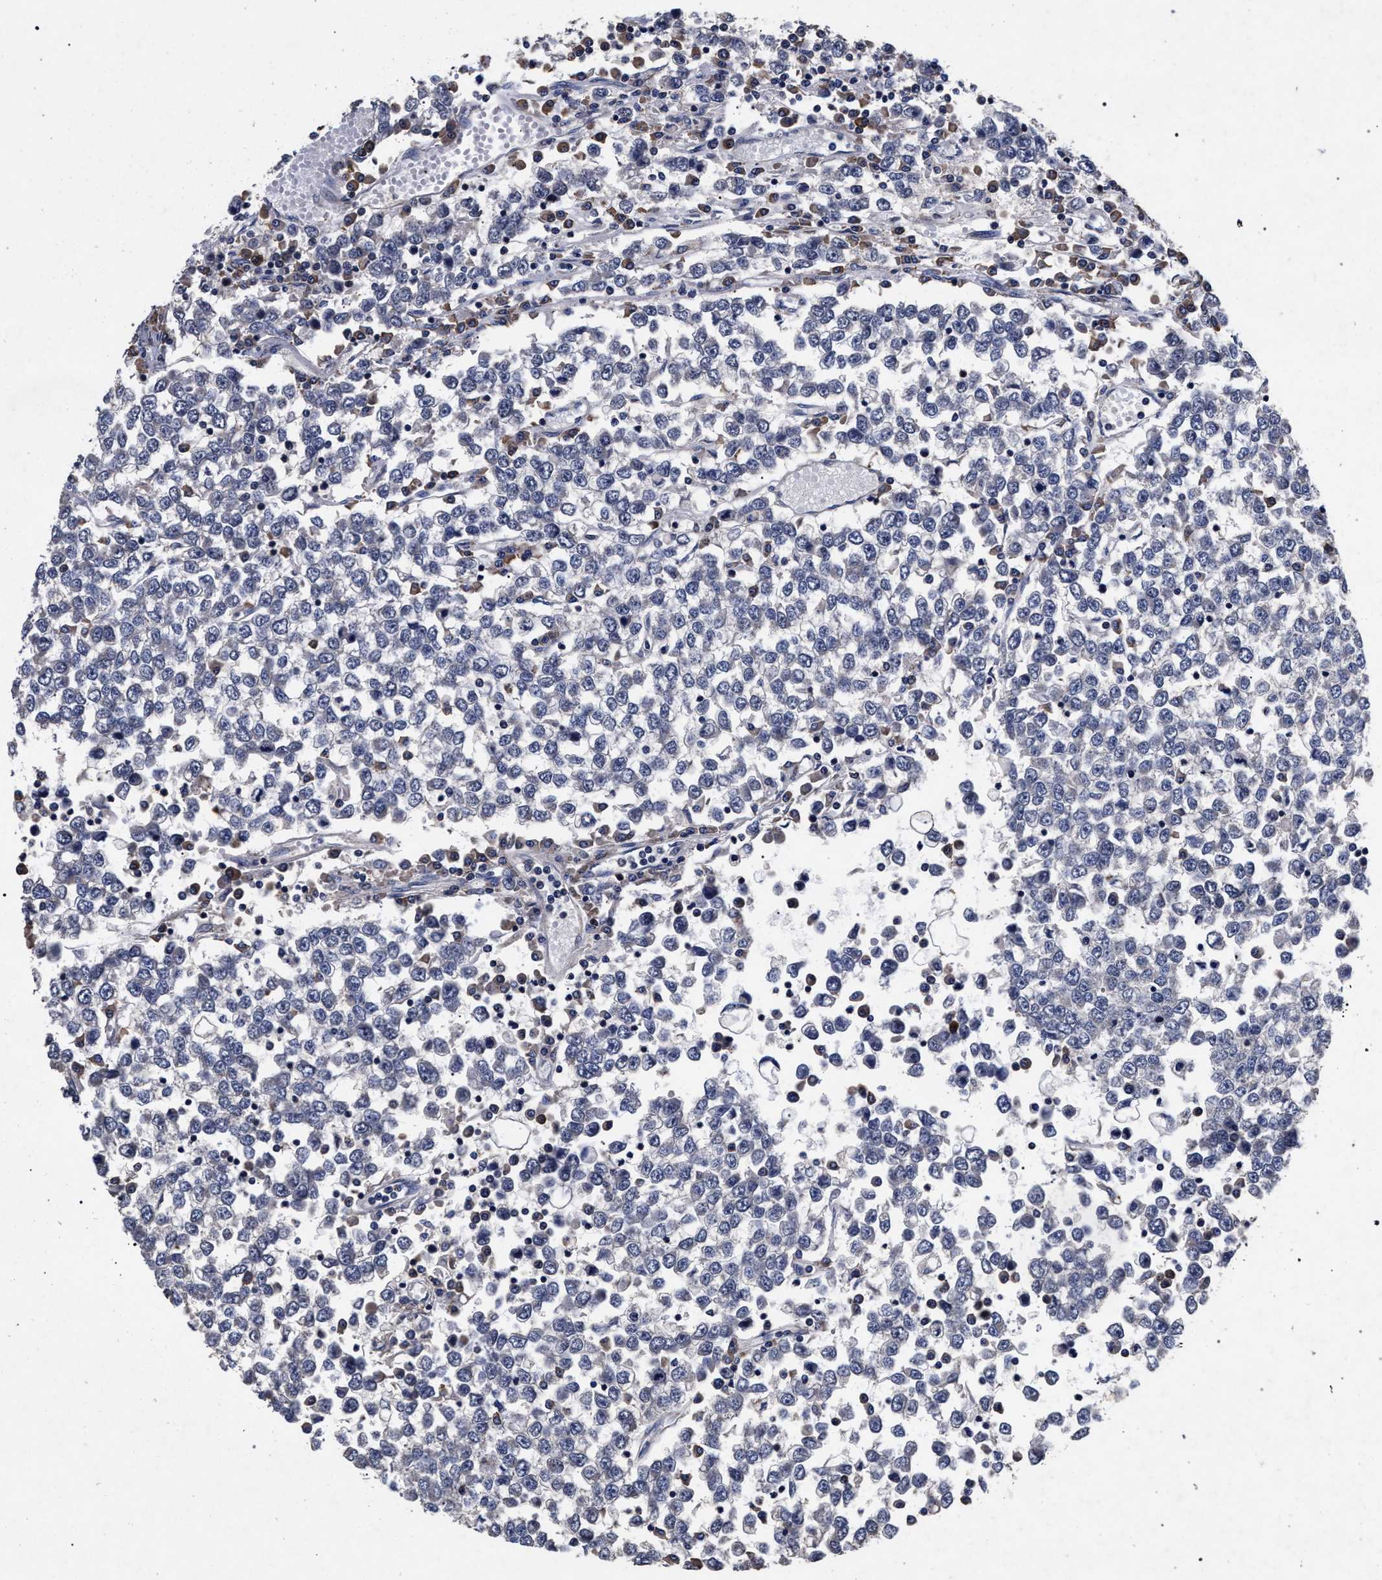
{"staining": {"intensity": "negative", "quantity": "none", "location": "none"}, "tissue": "testis cancer", "cell_type": "Tumor cells", "image_type": "cancer", "snomed": [{"axis": "morphology", "description": "Seminoma, NOS"}, {"axis": "topography", "description": "Testis"}], "caption": "Image shows no protein expression in tumor cells of testis cancer tissue.", "gene": "CFAP95", "patient": {"sex": "male", "age": 65}}